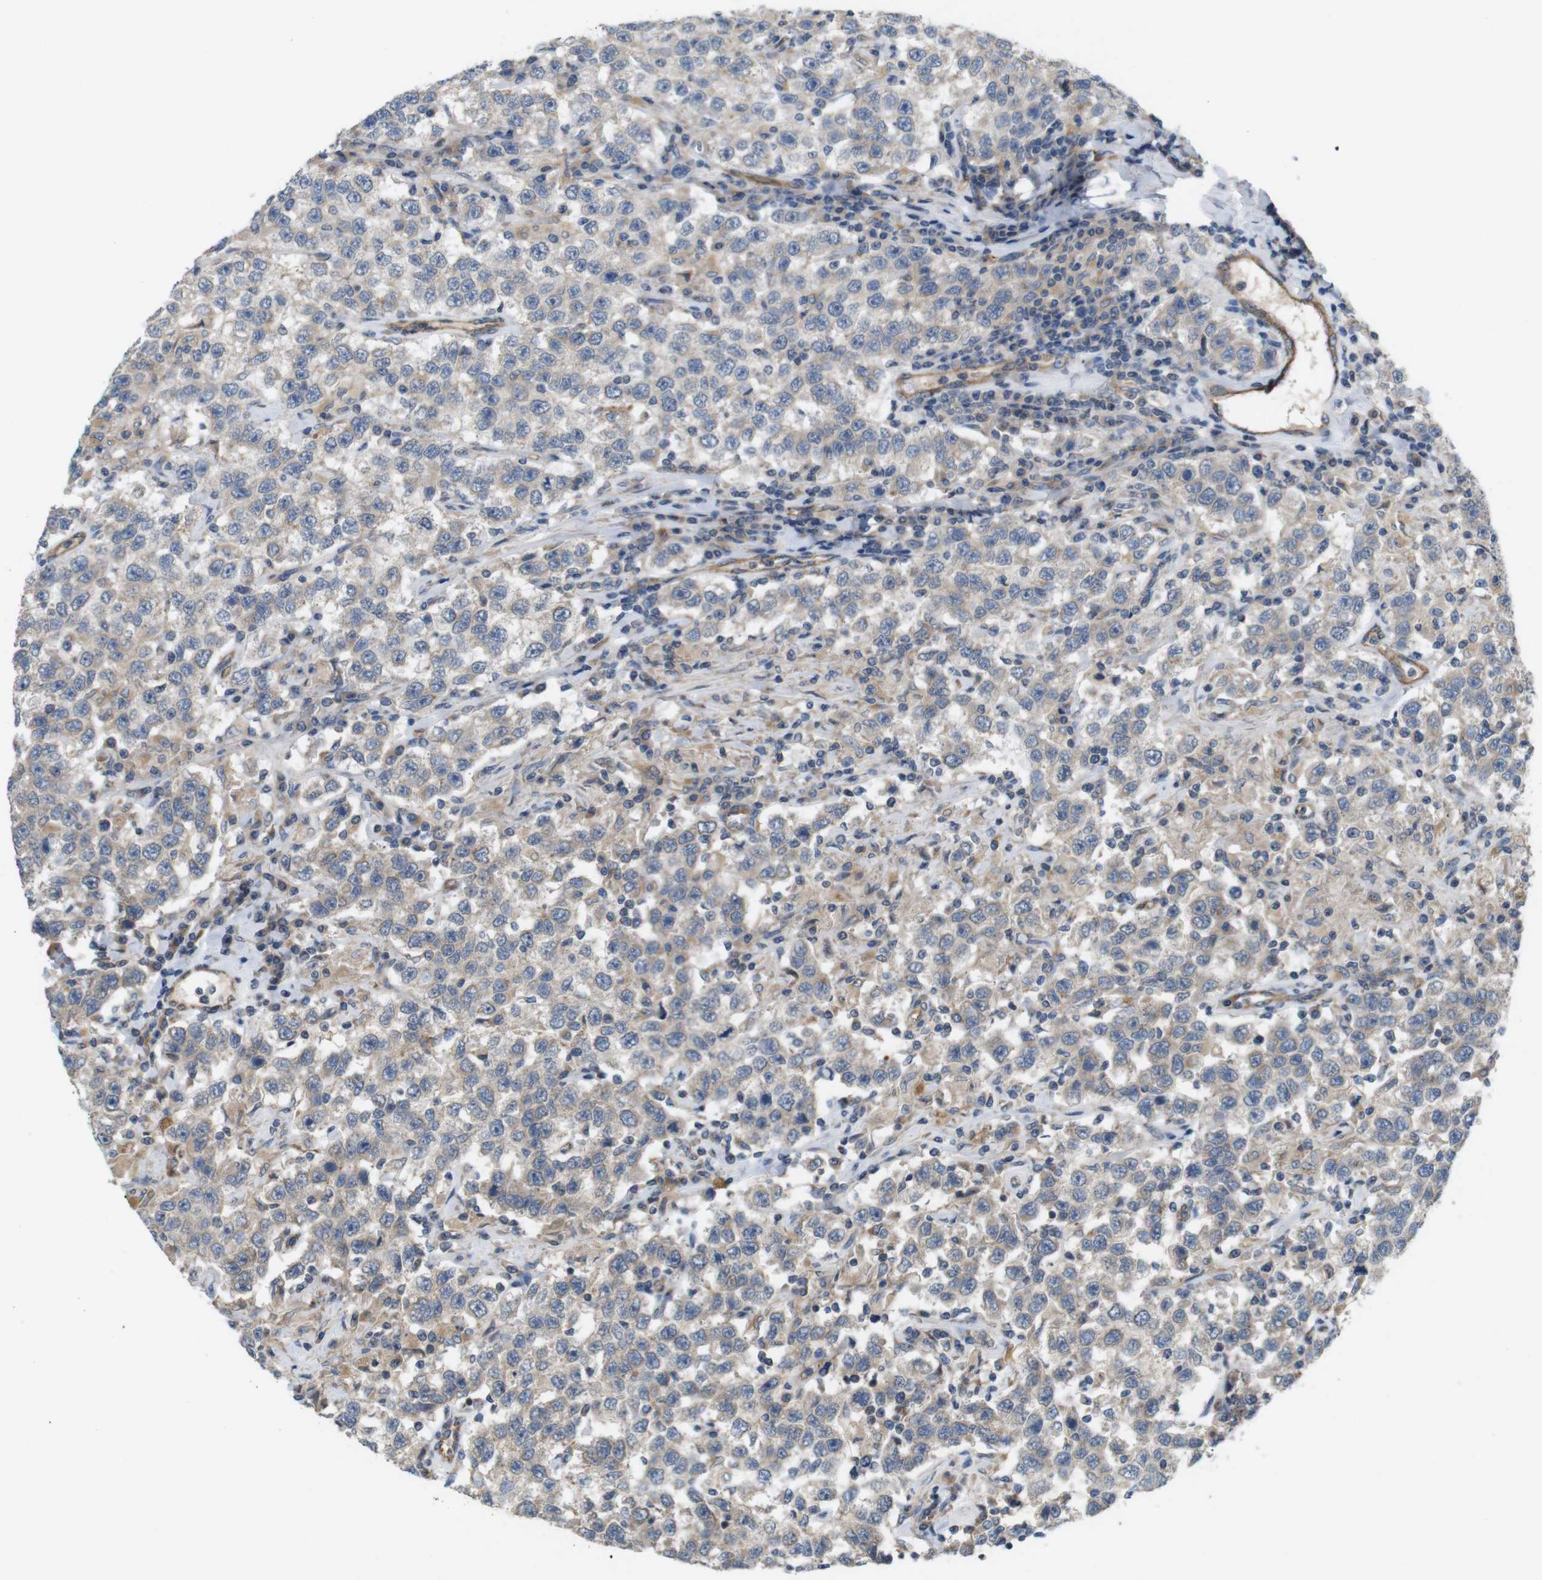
{"staining": {"intensity": "weak", "quantity": ">75%", "location": "cytoplasmic/membranous"}, "tissue": "testis cancer", "cell_type": "Tumor cells", "image_type": "cancer", "snomed": [{"axis": "morphology", "description": "Seminoma, NOS"}, {"axis": "topography", "description": "Testis"}], "caption": "Protein expression analysis of human testis cancer (seminoma) reveals weak cytoplasmic/membranous positivity in approximately >75% of tumor cells. The staining is performed using DAB (3,3'-diaminobenzidine) brown chromogen to label protein expression. The nuclei are counter-stained blue using hematoxylin.", "gene": "BVES", "patient": {"sex": "male", "age": 41}}